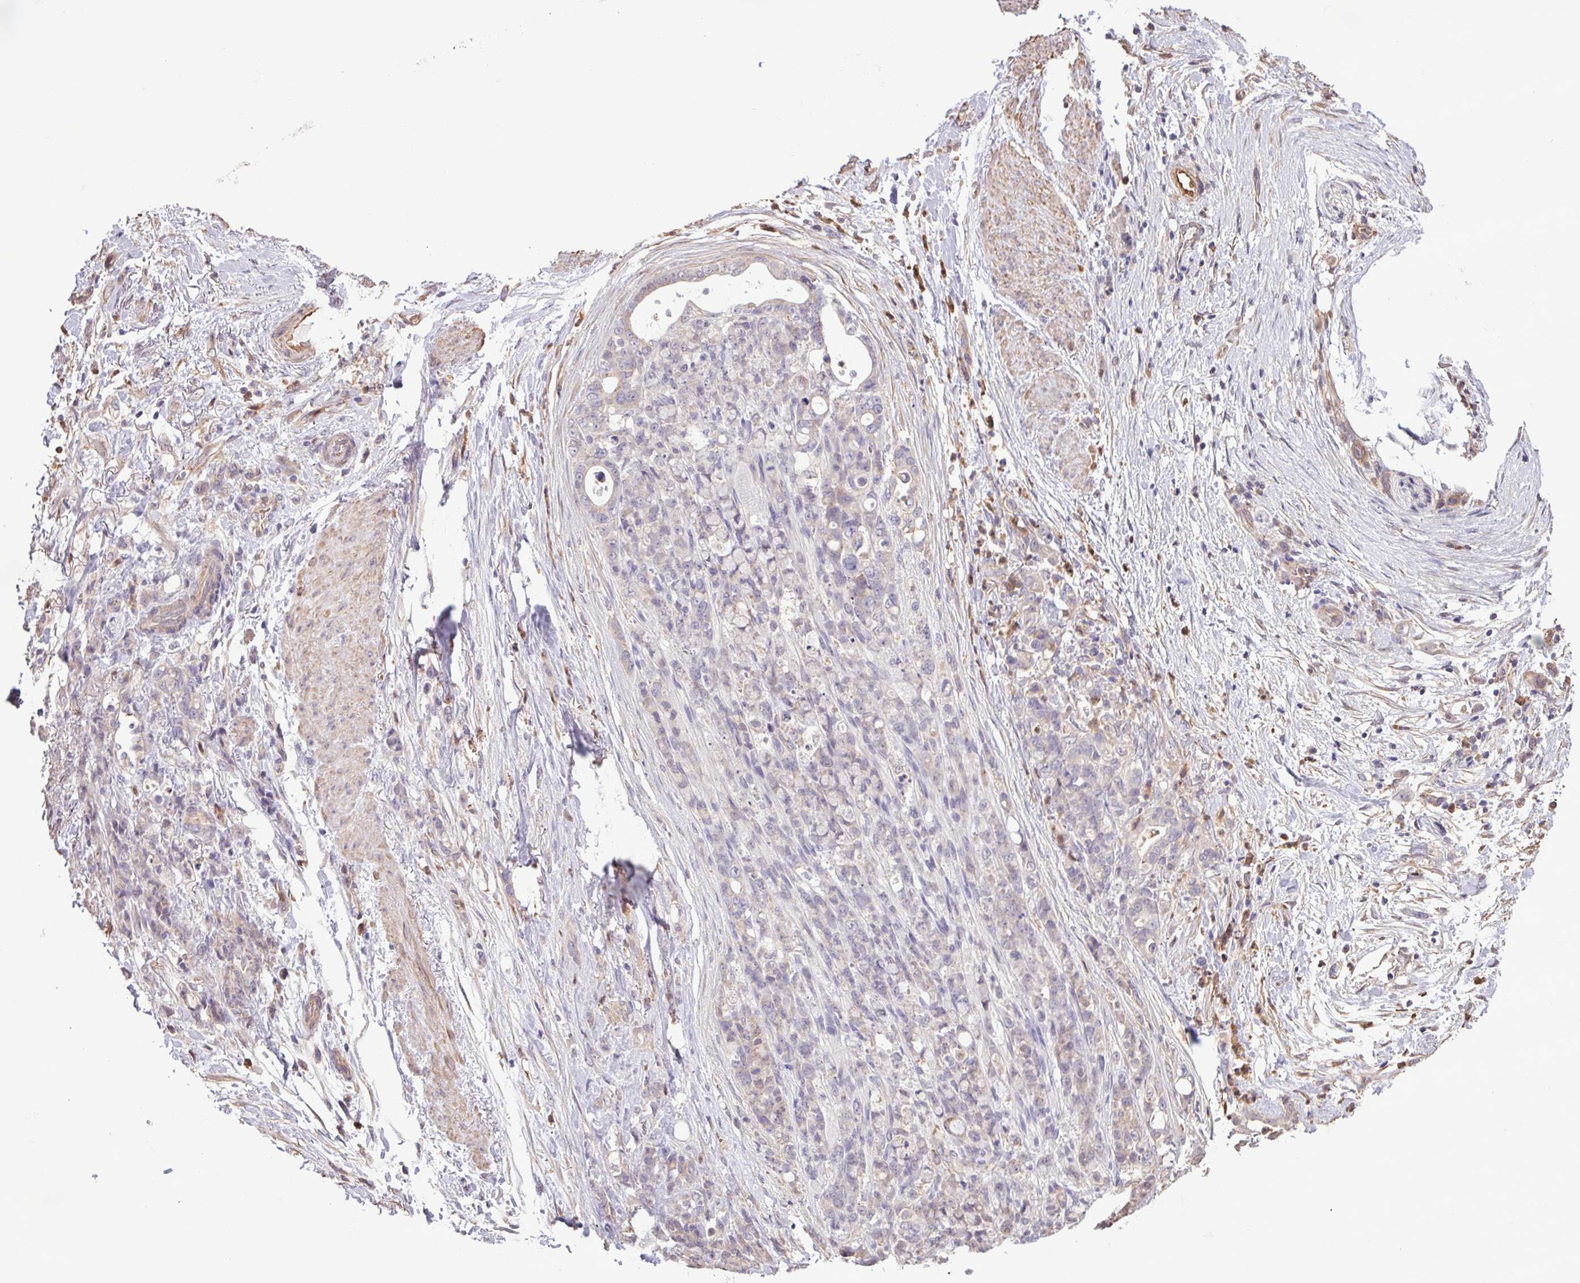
{"staining": {"intensity": "negative", "quantity": "none", "location": "none"}, "tissue": "stomach cancer", "cell_type": "Tumor cells", "image_type": "cancer", "snomed": [{"axis": "morphology", "description": "Normal tissue, NOS"}, {"axis": "morphology", "description": "Adenocarcinoma, NOS"}, {"axis": "topography", "description": "Stomach"}], "caption": "Immunohistochemical staining of human stomach cancer (adenocarcinoma) displays no significant expression in tumor cells.", "gene": "CHST11", "patient": {"sex": "female", "age": 79}}